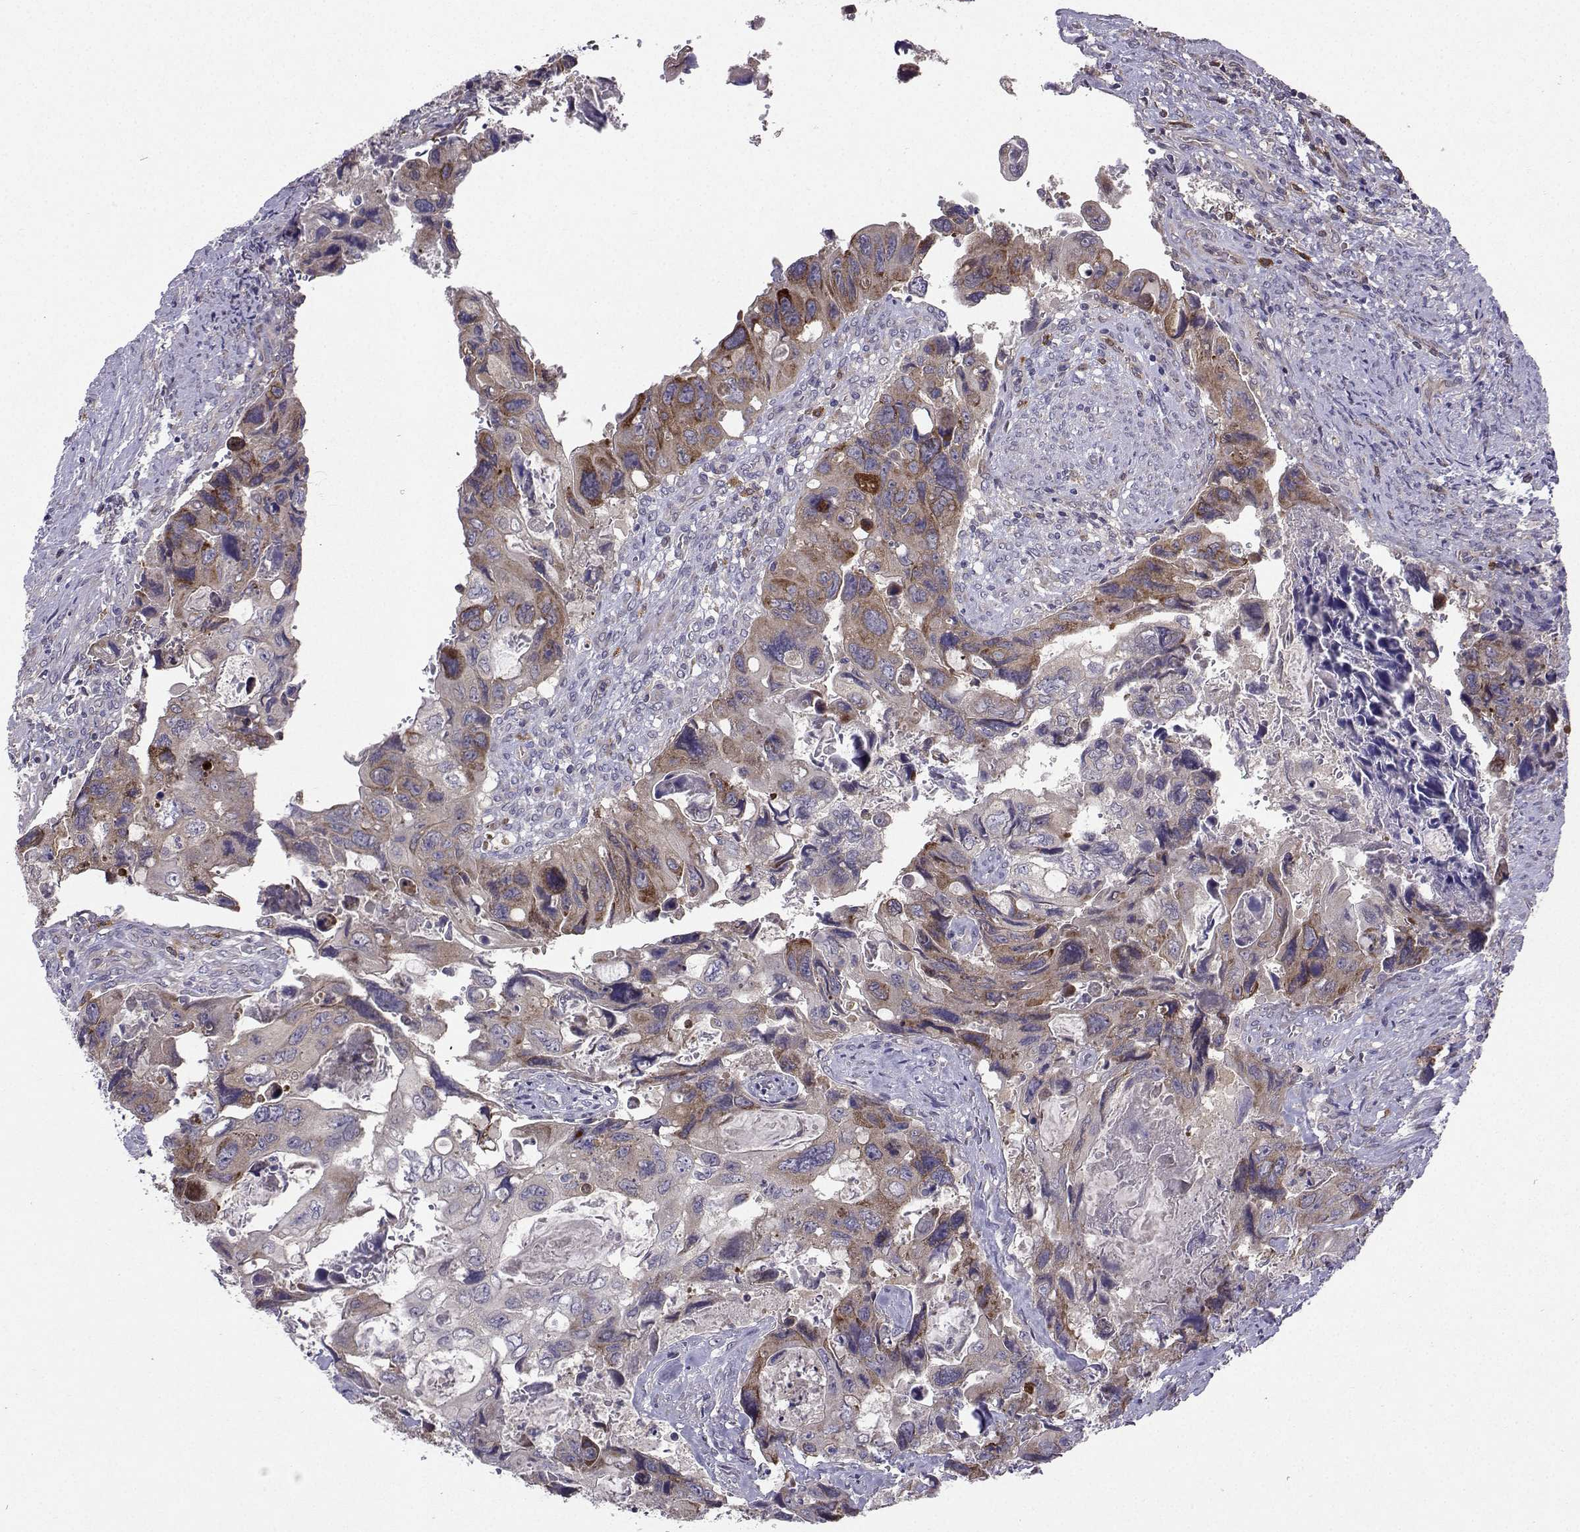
{"staining": {"intensity": "strong", "quantity": "<25%", "location": "cytoplasmic/membranous"}, "tissue": "colorectal cancer", "cell_type": "Tumor cells", "image_type": "cancer", "snomed": [{"axis": "morphology", "description": "Adenocarcinoma, NOS"}, {"axis": "topography", "description": "Rectum"}], "caption": "About <25% of tumor cells in human colorectal adenocarcinoma reveal strong cytoplasmic/membranous protein staining as visualized by brown immunohistochemical staining.", "gene": "STXBP5", "patient": {"sex": "male", "age": 62}}